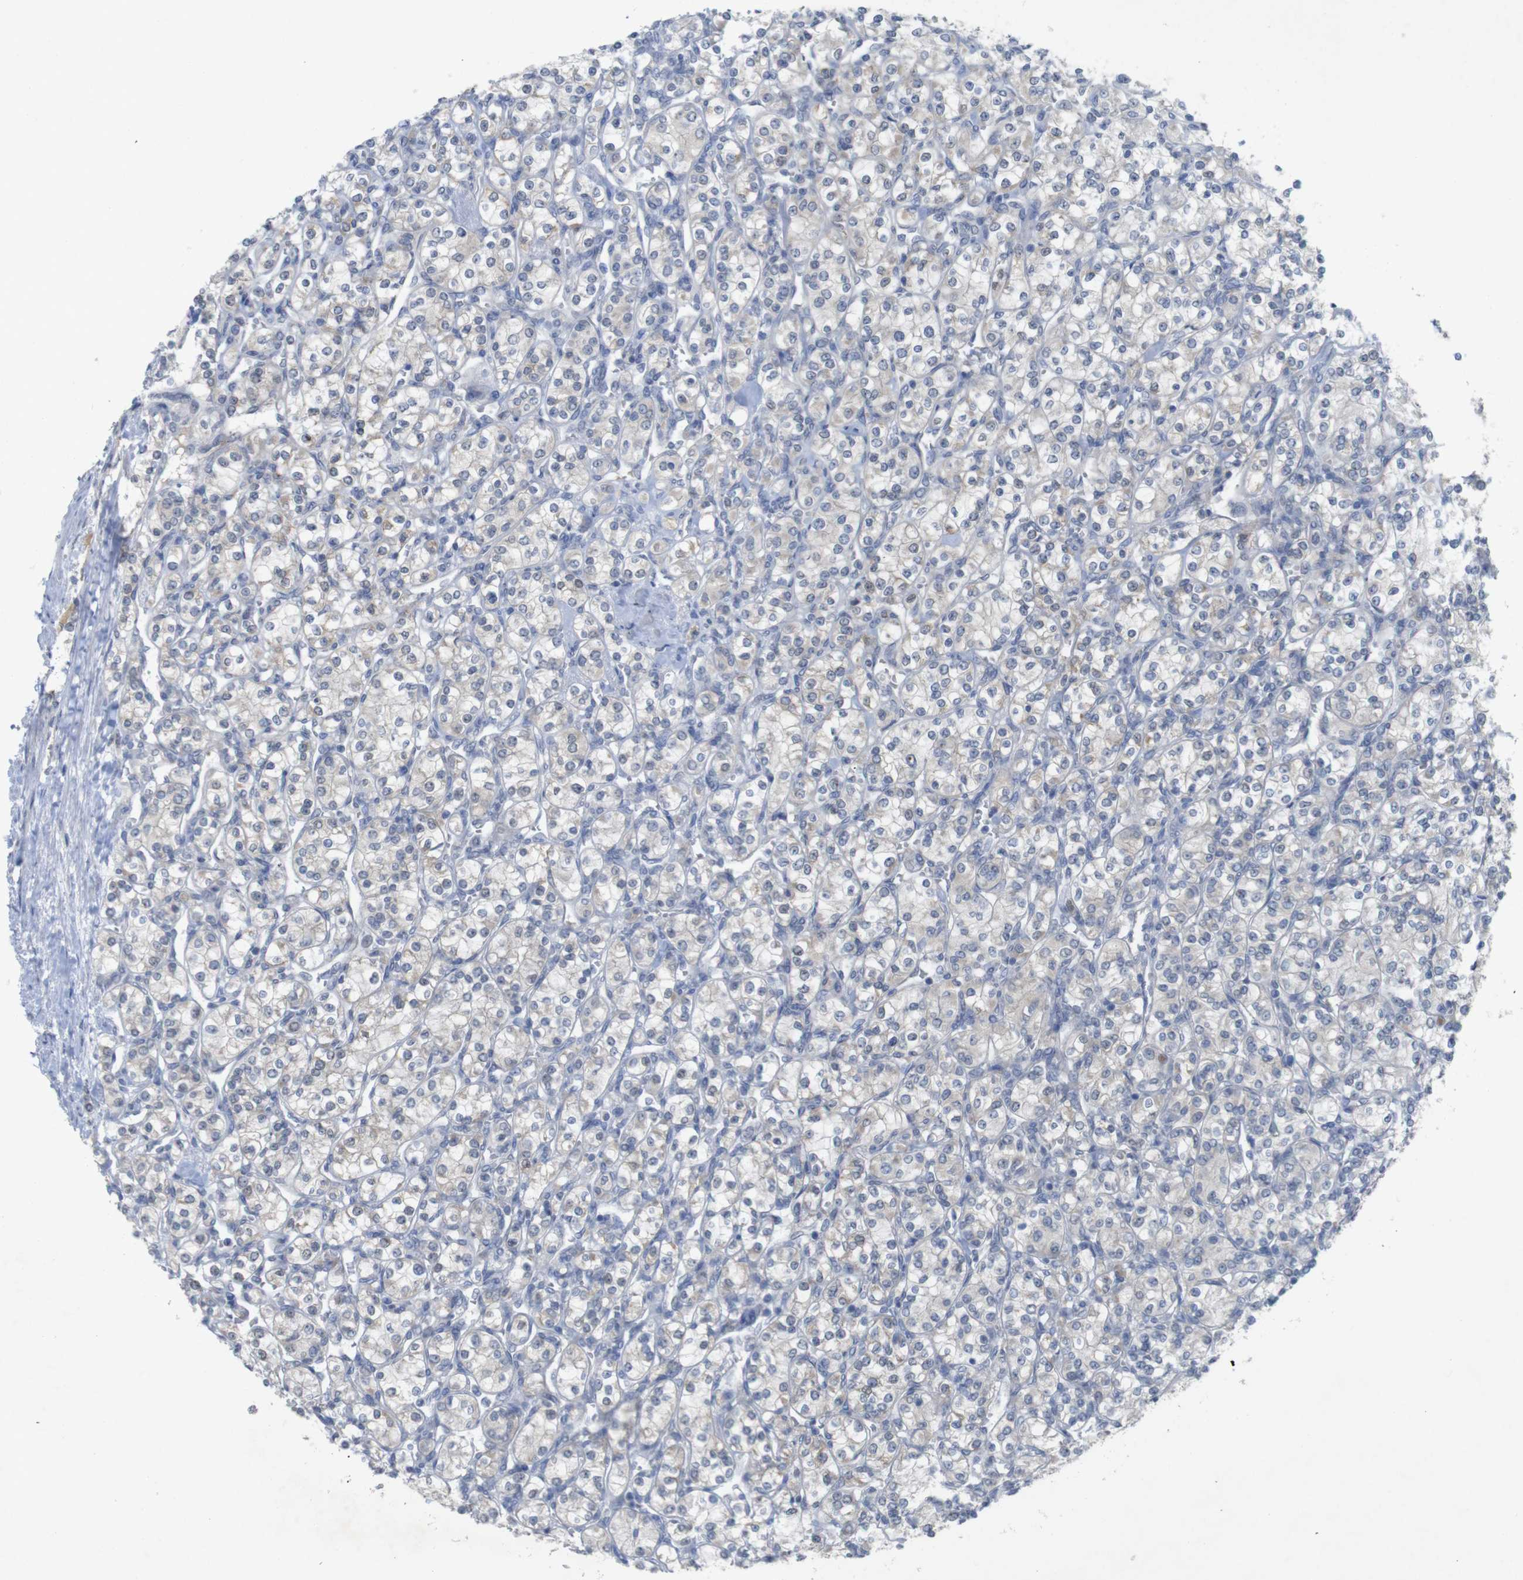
{"staining": {"intensity": "negative", "quantity": "none", "location": "none"}, "tissue": "renal cancer", "cell_type": "Tumor cells", "image_type": "cancer", "snomed": [{"axis": "morphology", "description": "Adenocarcinoma, NOS"}, {"axis": "topography", "description": "Kidney"}], "caption": "A high-resolution micrograph shows IHC staining of renal cancer (adenocarcinoma), which displays no significant expression in tumor cells. (DAB IHC with hematoxylin counter stain).", "gene": "BCAR3", "patient": {"sex": "male", "age": 77}}